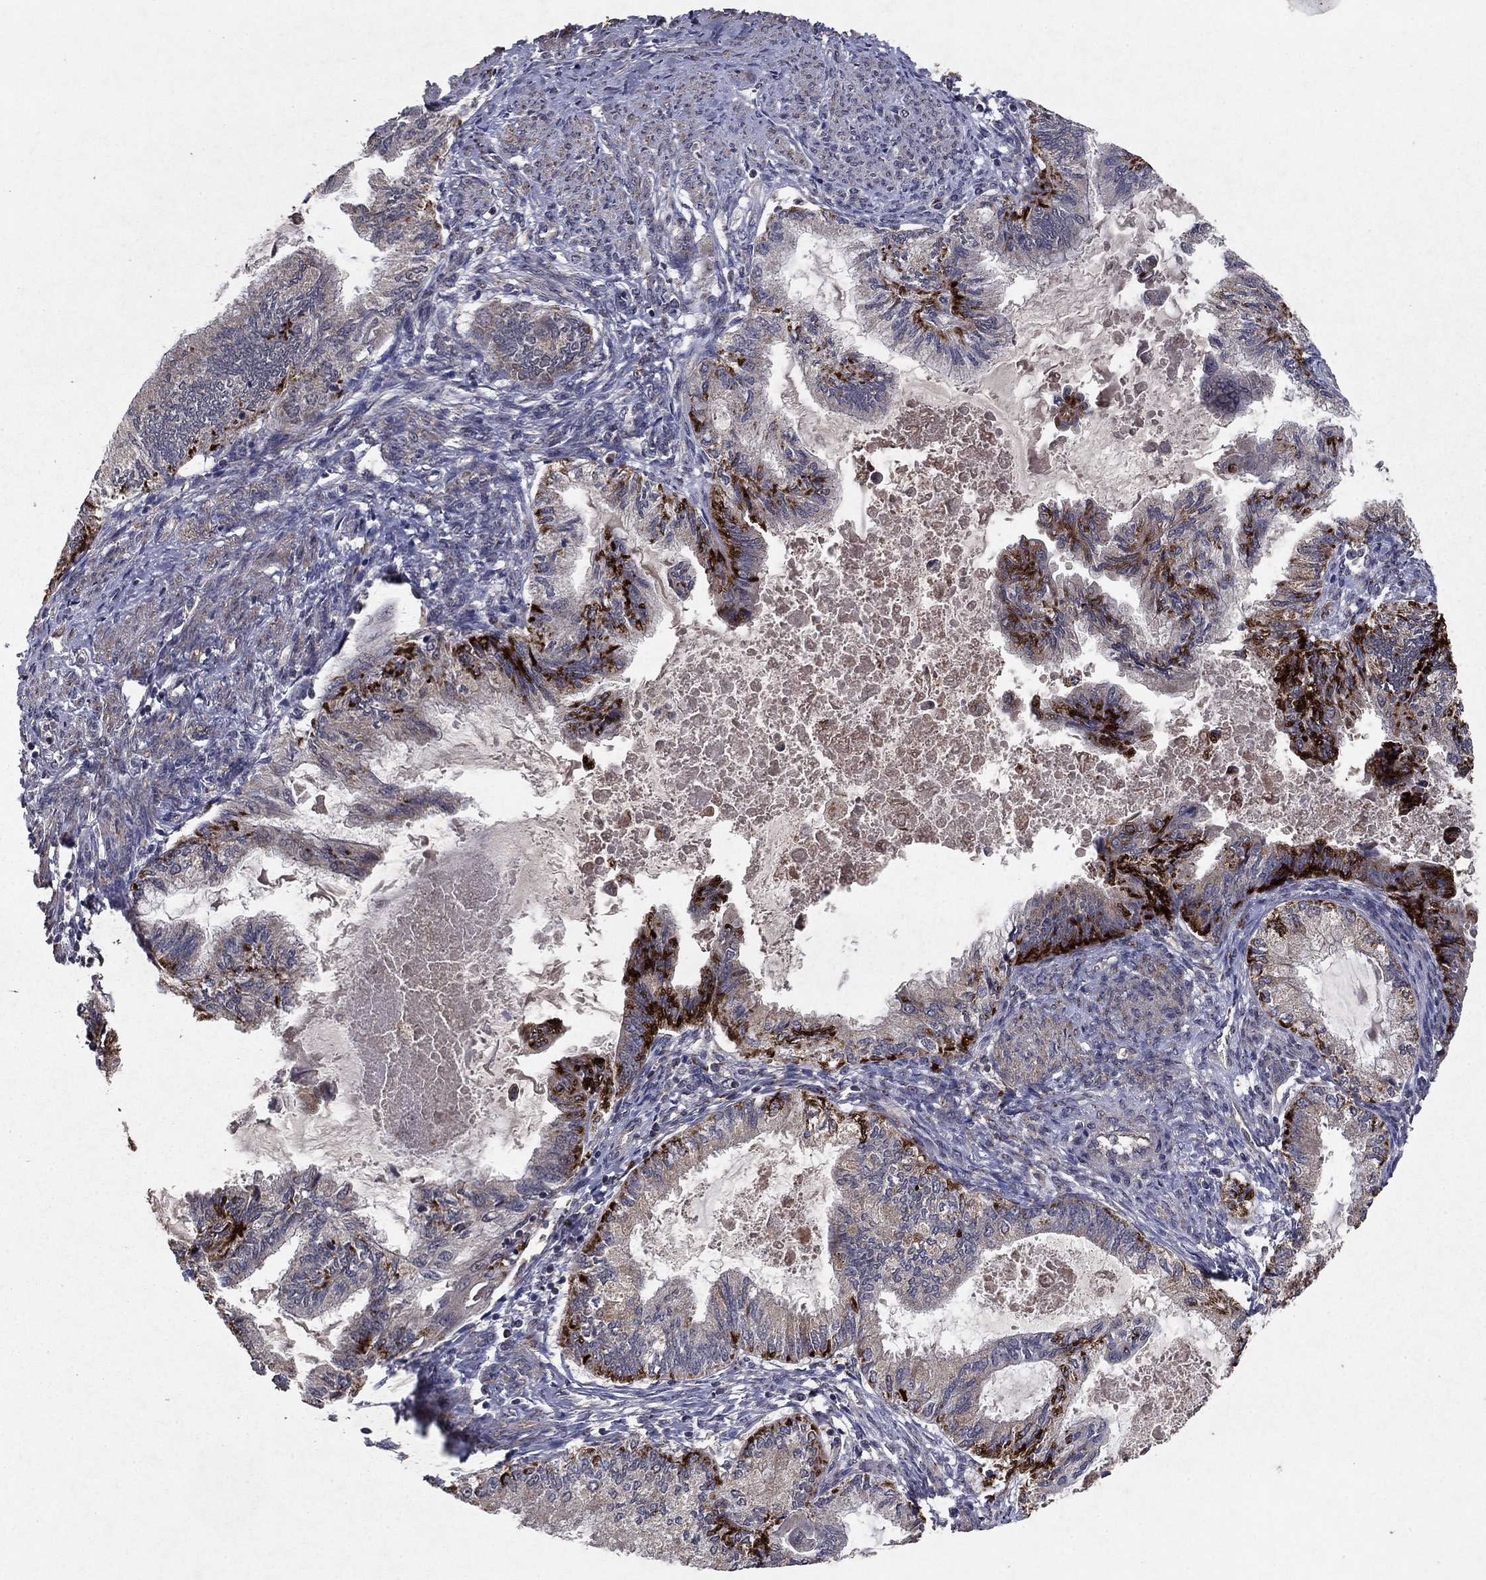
{"staining": {"intensity": "strong", "quantity": "25%-75%", "location": "cytoplasmic/membranous"}, "tissue": "endometrial cancer", "cell_type": "Tumor cells", "image_type": "cancer", "snomed": [{"axis": "morphology", "description": "Adenocarcinoma, NOS"}, {"axis": "topography", "description": "Endometrium"}], "caption": "This is a photomicrograph of IHC staining of endometrial cancer (adenocarcinoma), which shows strong expression in the cytoplasmic/membranous of tumor cells.", "gene": "DHRS1", "patient": {"sex": "female", "age": 86}}